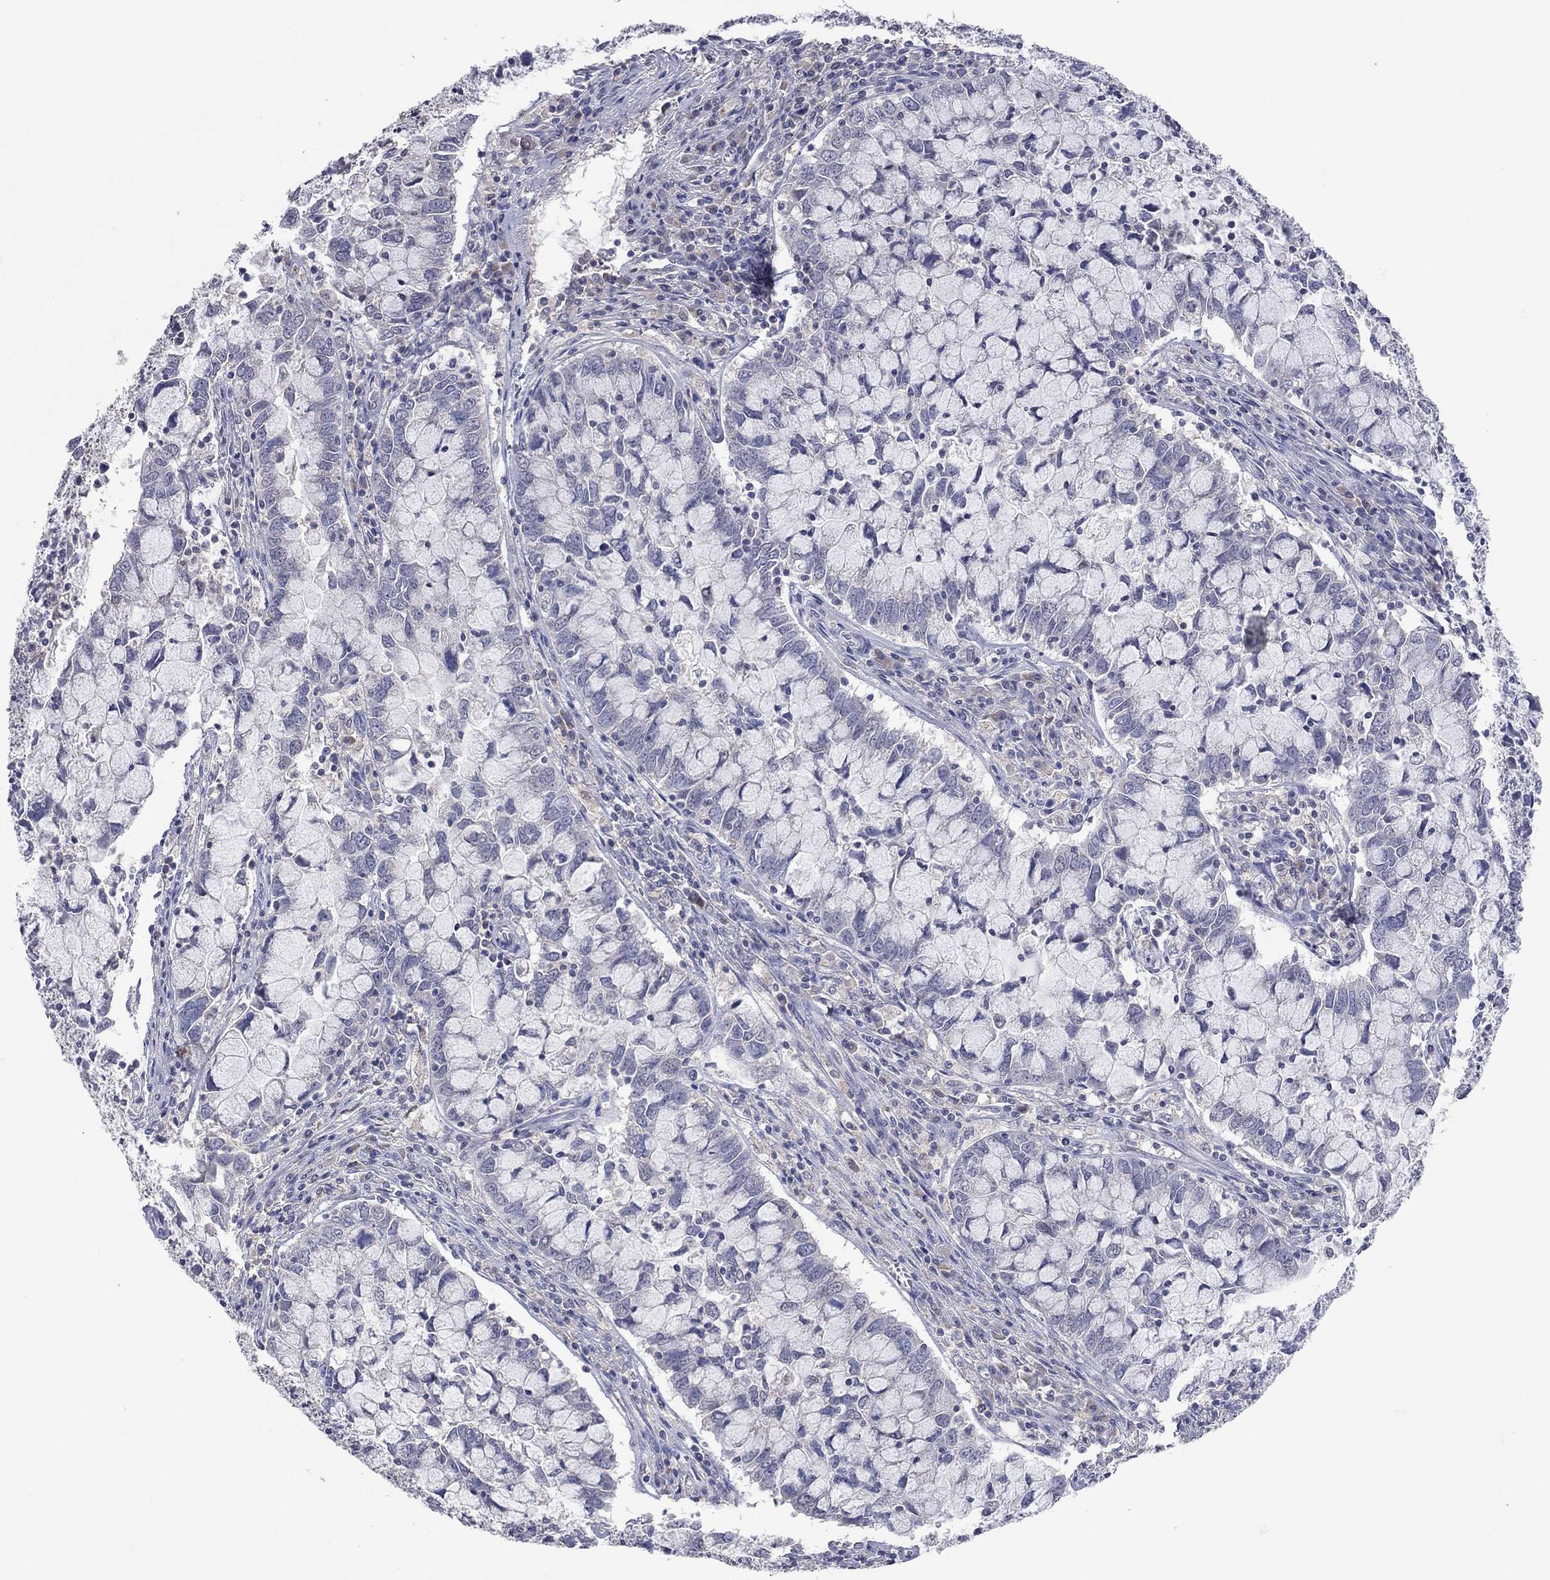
{"staining": {"intensity": "negative", "quantity": "none", "location": "none"}, "tissue": "cervical cancer", "cell_type": "Tumor cells", "image_type": "cancer", "snomed": [{"axis": "morphology", "description": "Adenocarcinoma, NOS"}, {"axis": "topography", "description": "Cervix"}], "caption": "IHC image of neoplastic tissue: cervical adenocarcinoma stained with DAB shows no significant protein staining in tumor cells.", "gene": "MMP13", "patient": {"sex": "female", "age": 40}}